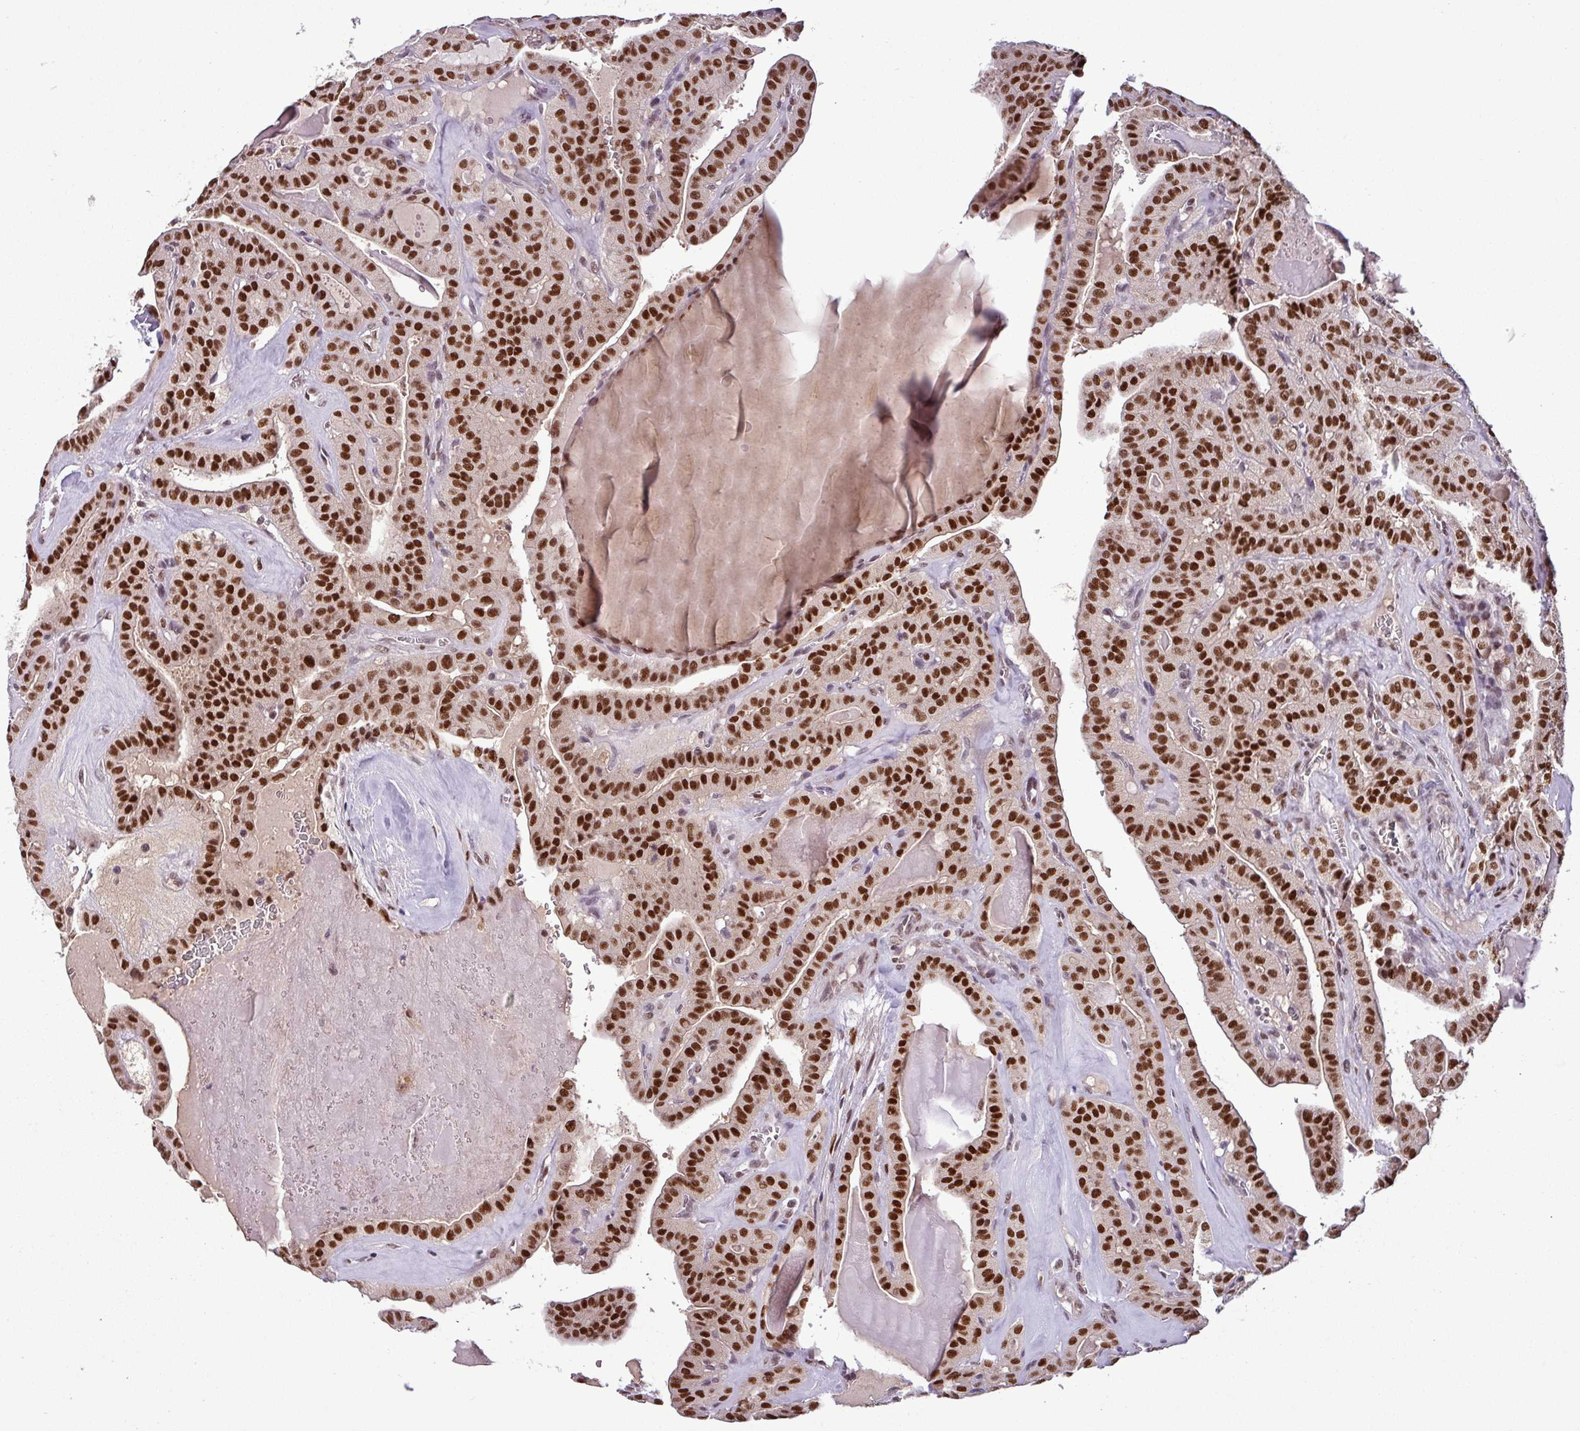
{"staining": {"intensity": "strong", "quantity": ">75%", "location": "nuclear"}, "tissue": "thyroid cancer", "cell_type": "Tumor cells", "image_type": "cancer", "snomed": [{"axis": "morphology", "description": "Papillary adenocarcinoma, NOS"}, {"axis": "topography", "description": "Thyroid gland"}], "caption": "Thyroid cancer stained with a protein marker demonstrates strong staining in tumor cells.", "gene": "IRF2BPL", "patient": {"sex": "male", "age": 52}}